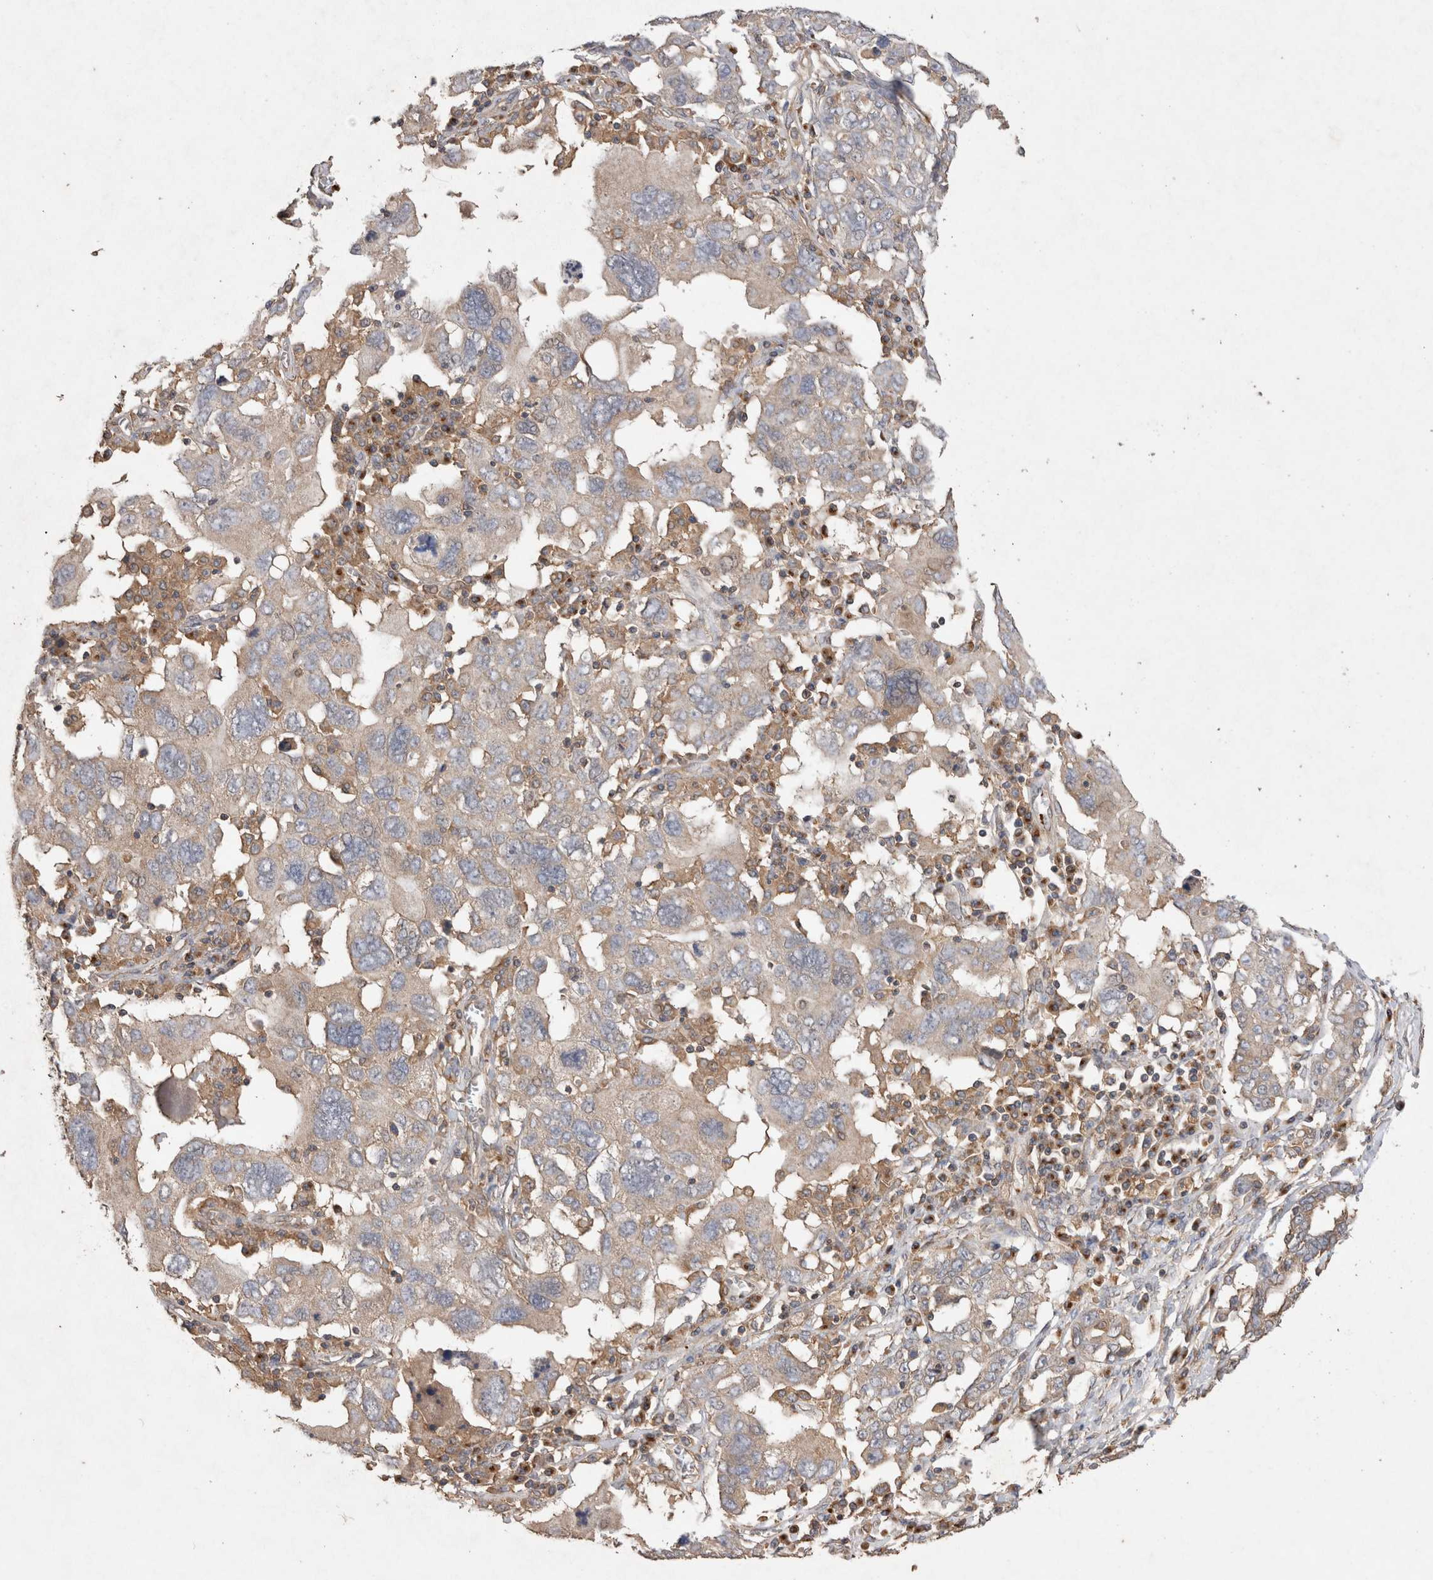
{"staining": {"intensity": "weak", "quantity": "25%-75%", "location": "cytoplasmic/membranous"}, "tissue": "ovarian cancer", "cell_type": "Tumor cells", "image_type": "cancer", "snomed": [{"axis": "morphology", "description": "Carcinoma, endometroid"}, {"axis": "topography", "description": "Ovary"}], "caption": "Ovarian endometroid carcinoma stained with DAB (3,3'-diaminobenzidine) immunohistochemistry (IHC) exhibits low levels of weak cytoplasmic/membranous positivity in approximately 25%-75% of tumor cells.", "gene": "SNX31", "patient": {"sex": "female", "age": 62}}